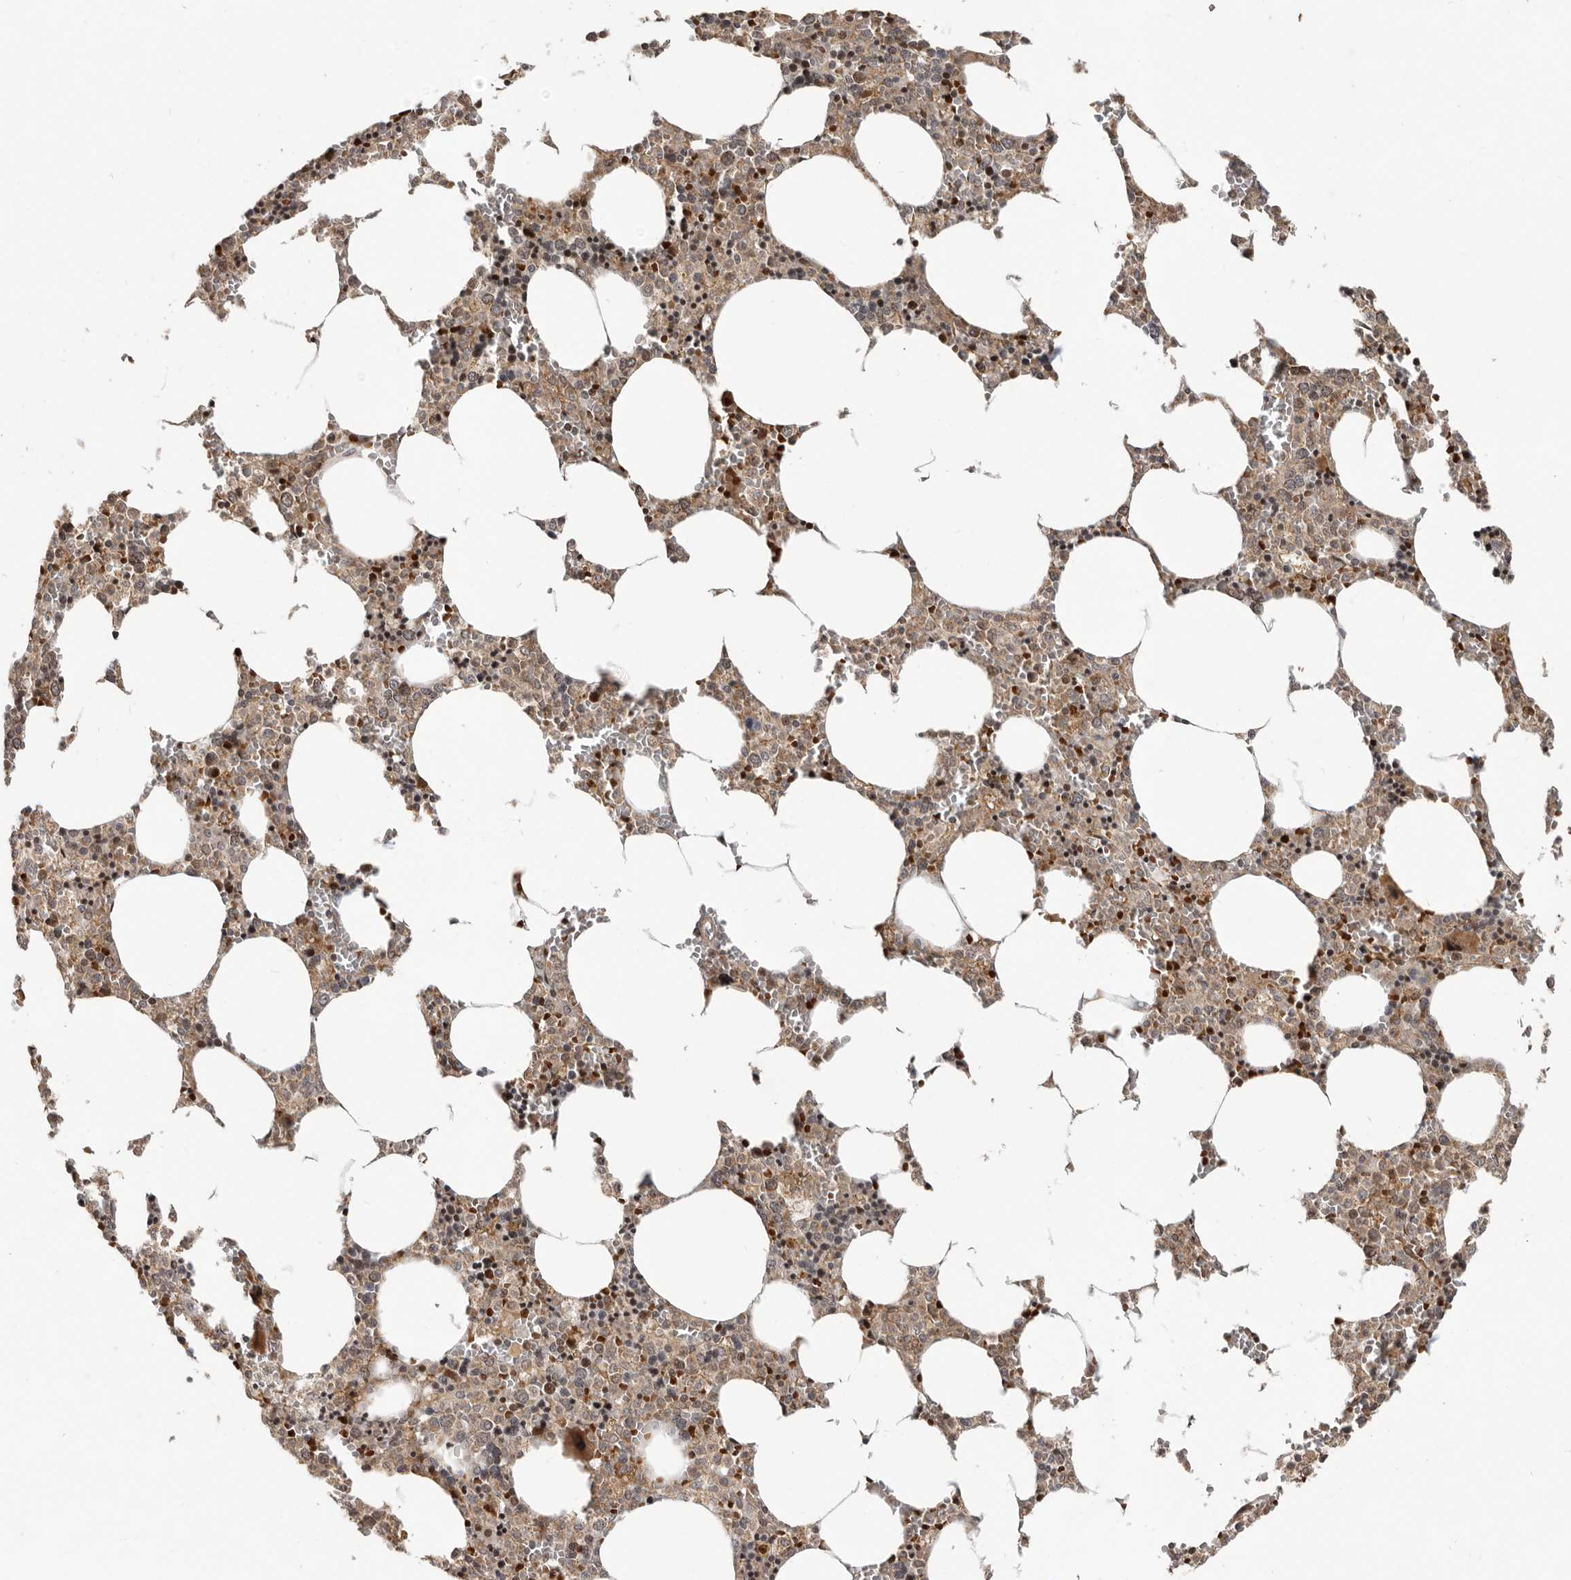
{"staining": {"intensity": "moderate", "quantity": ">75%", "location": "cytoplasmic/membranous,nuclear"}, "tissue": "bone marrow", "cell_type": "Hematopoietic cells", "image_type": "normal", "snomed": [{"axis": "morphology", "description": "Normal tissue, NOS"}, {"axis": "topography", "description": "Bone marrow"}], "caption": "Approximately >75% of hematopoietic cells in benign bone marrow show moderate cytoplasmic/membranous,nuclear protein positivity as visualized by brown immunohistochemical staining.", "gene": "RABIF", "patient": {"sex": "male", "age": 70}}